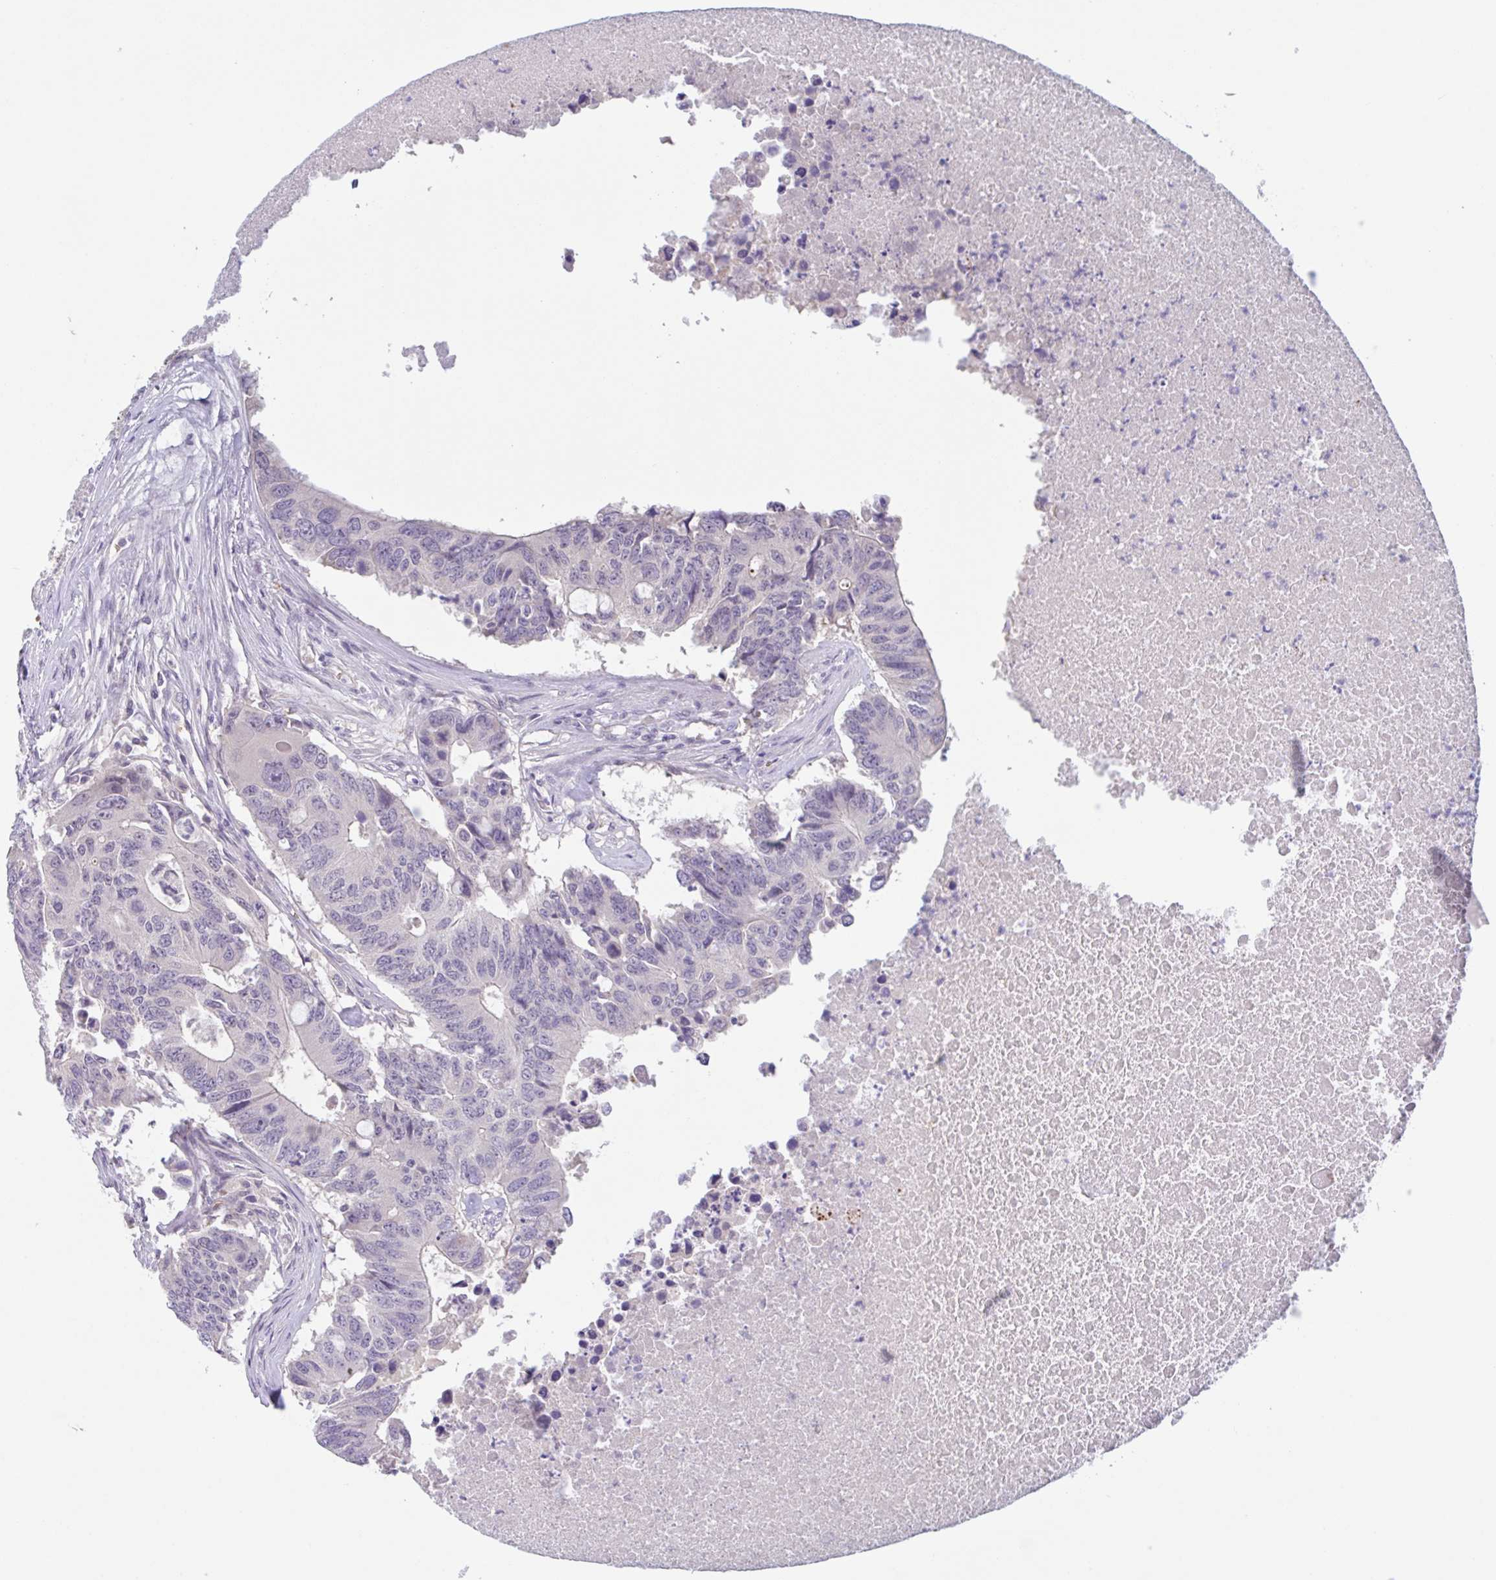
{"staining": {"intensity": "negative", "quantity": "none", "location": "none"}, "tissue": "colorectal cancer", "cell_type": "Tumor cells", "image_type": "cancer", "snomed": [{"axis": "morphology", "description": "Adenocarcinoma, NOS"}, {"axis": "topography", "description": "Colon"}], "caption": "The photomicrograph reveals no significant expression in tumor cells of colorectal adenocarcinoma. (Immunohistochemistry (ihc), brightfield microscopy, high magnification).", "gene": "RHAG", "patient": {"sex": "male", "age": 71}}